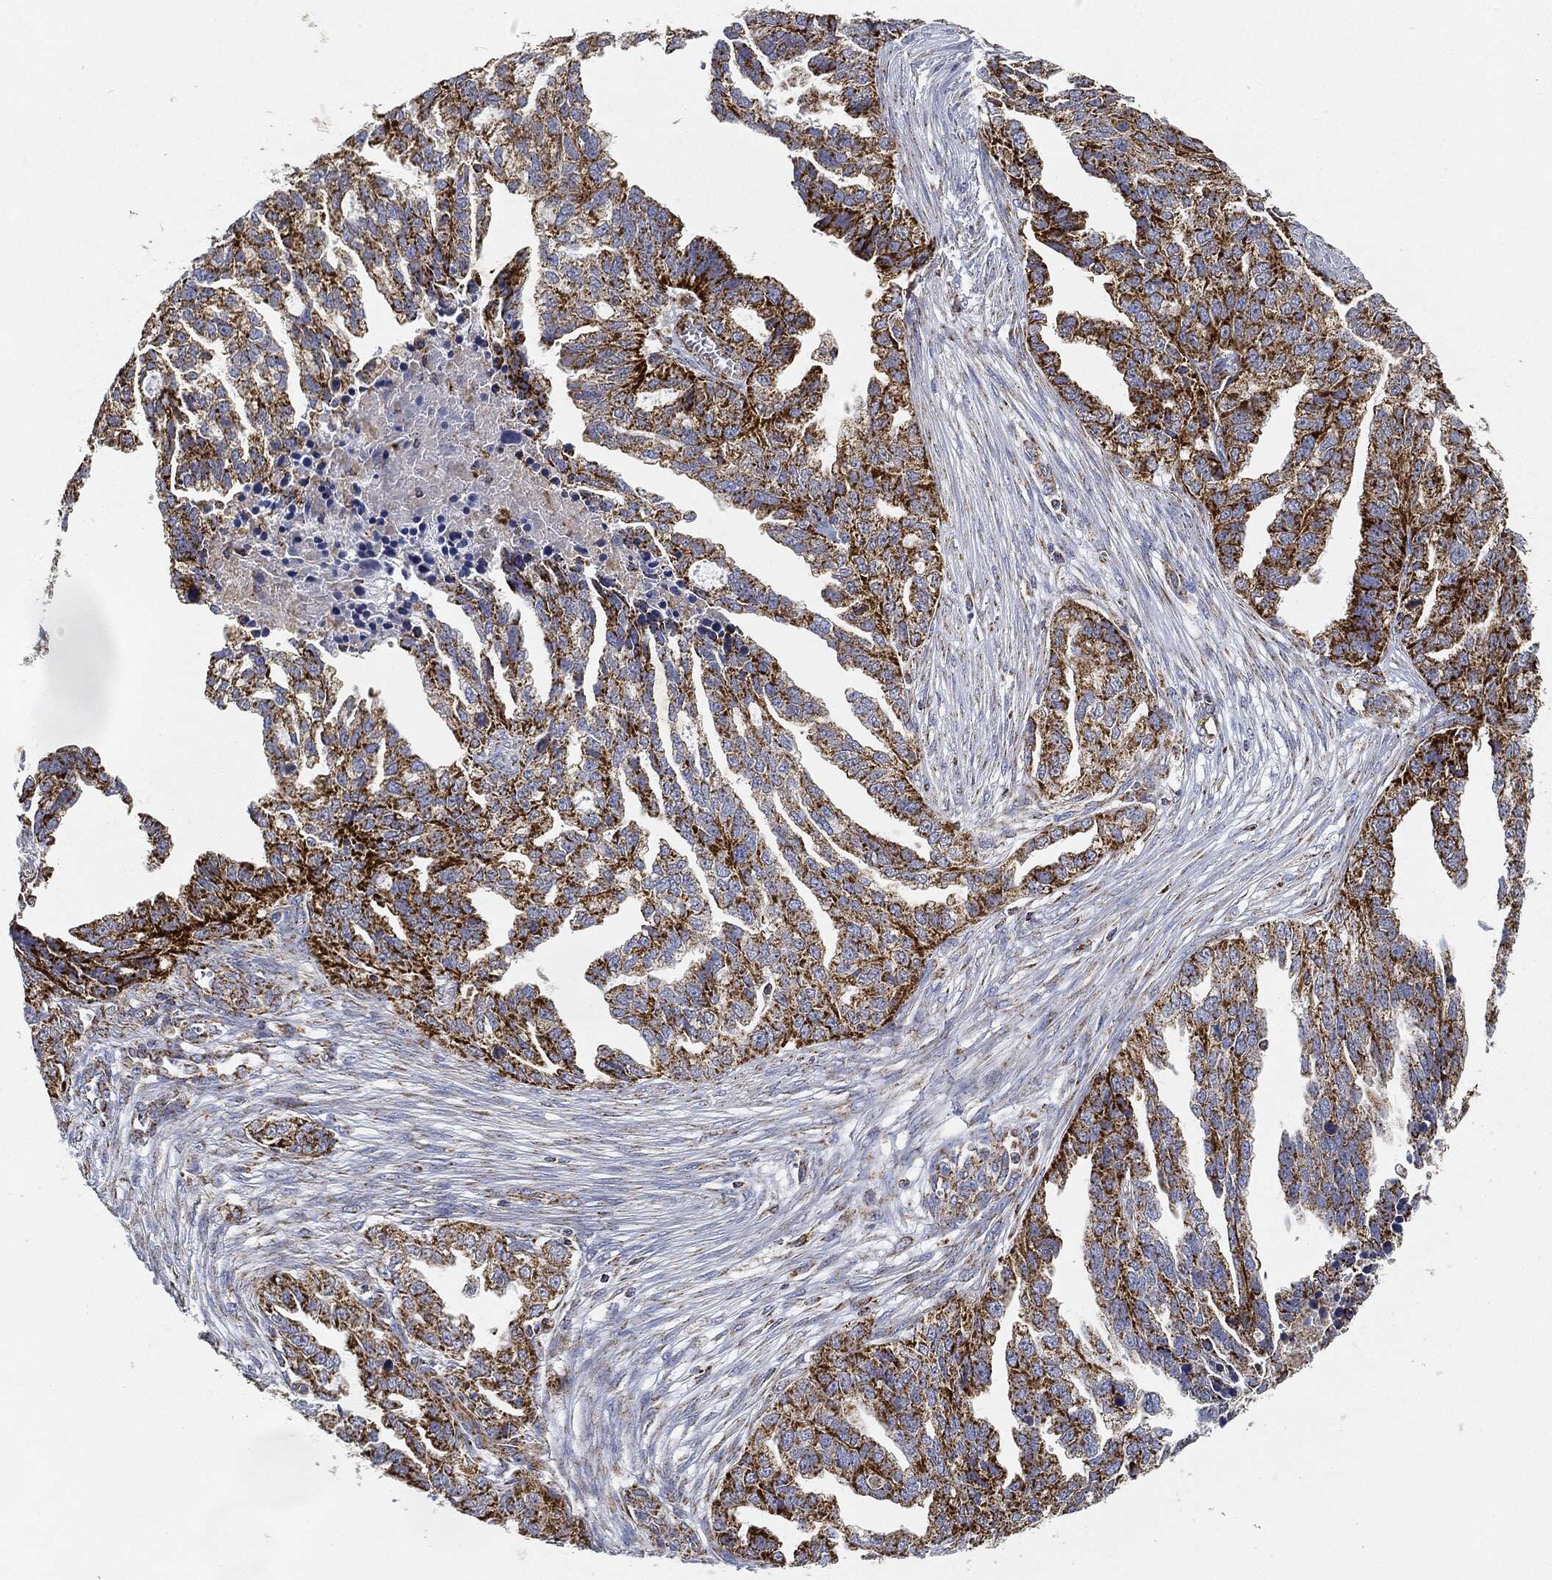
{"staining": {"intensity": "strong", "quantity": ">75%", "location": "cytoplasmic/membranous"}, "tissue": "ovarian cancer", "cell_type": "Tumor cells", "image_type": "cancer", "snomed": [{"axis": "morphology", "description": "Cystadenocarcinoma, serous, NOS"}, {"axis": "topography", "description": "Ovary"}], "caption": "This photomicrograph reveals immunohistochemistry (IHC) staining of ovarian serous cystadenocarcinoma, with high strong cytoplasmic/membranous staining in approximately >75% of tumor cells.", "gene": "CAPN15", "patient": {"sex": "female", "age": 51}}